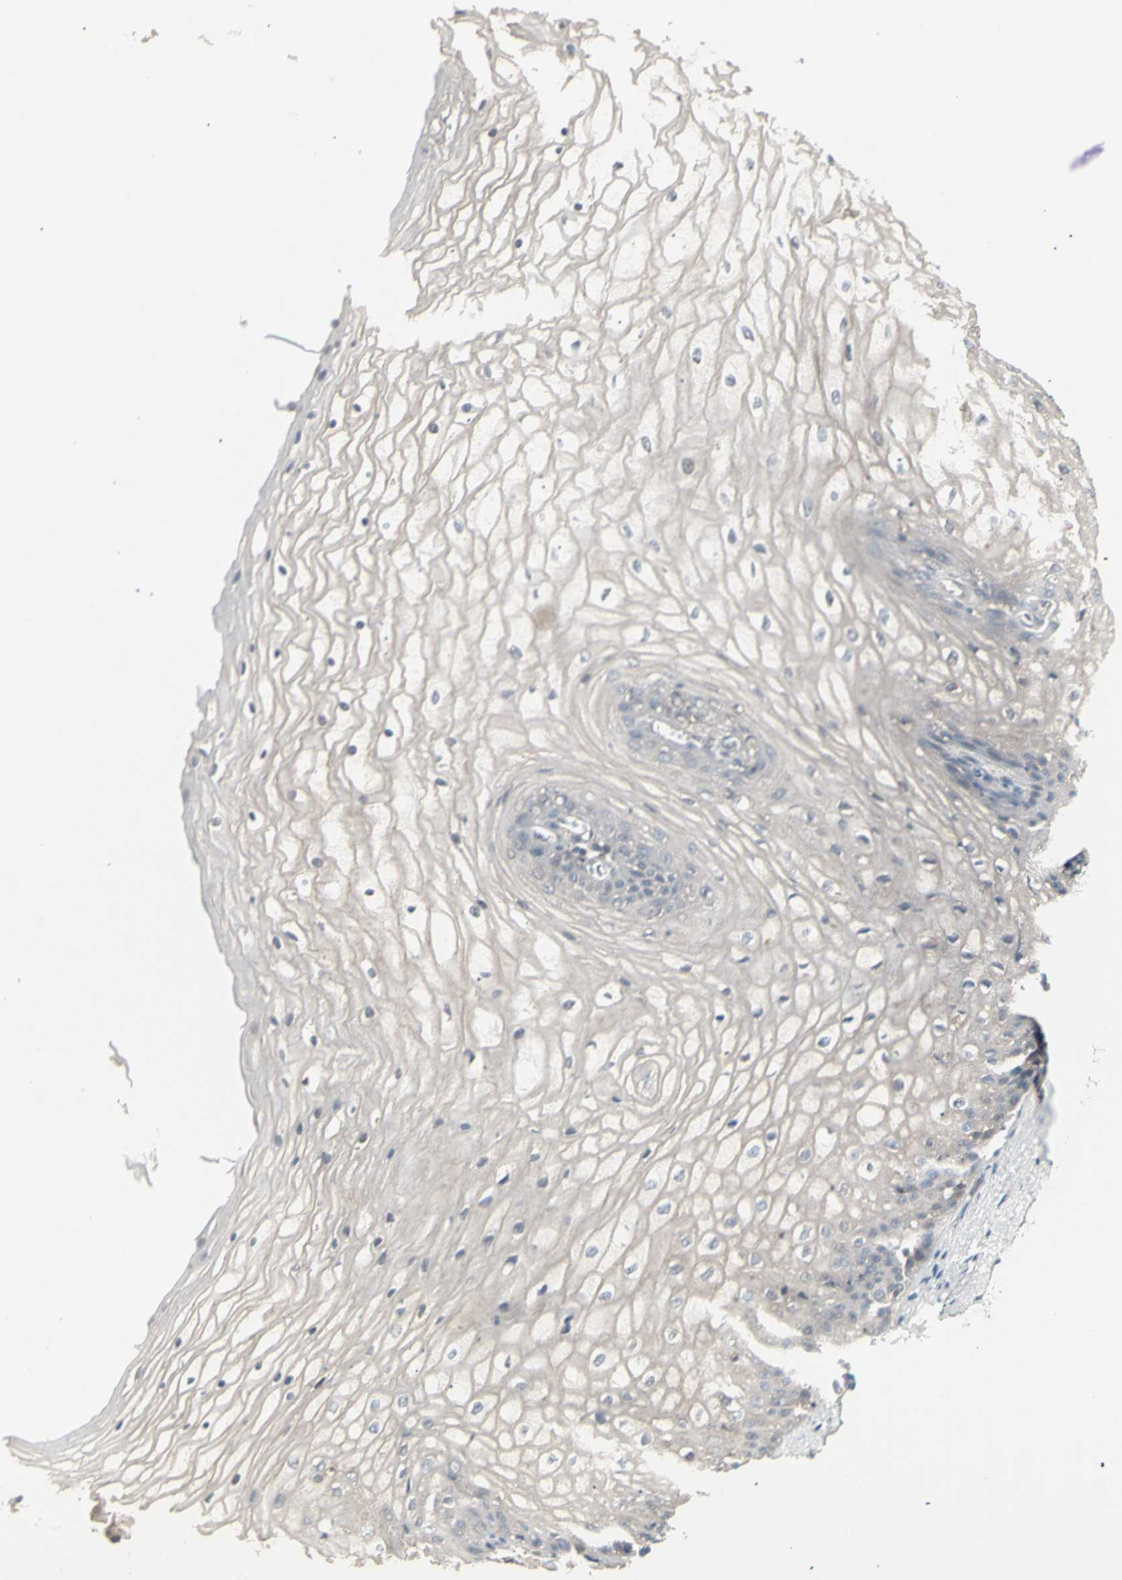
{"staining": {"intensity": "negative", "quantity": "none", "location": "none"}, "tissue": "vagina", "cell_type": "Squamous epithelial cells", "image_type": "normal", "snomed": [{"axis": "morphology", "description": "Normal tissue, NOS"}, {"axis": "topography", "description": "Vagina"}], "caption": "Immunohistochemical staining of benign human vagina shows no significant staining in squamous epithelial cells. (Stains: DAB immunohistochemistry with hematoxylin counter stain, Microscopy: brightfield microscopy at high magnification).", "gene": "CSK", "patient": {"sex": "female", "age": 34}}